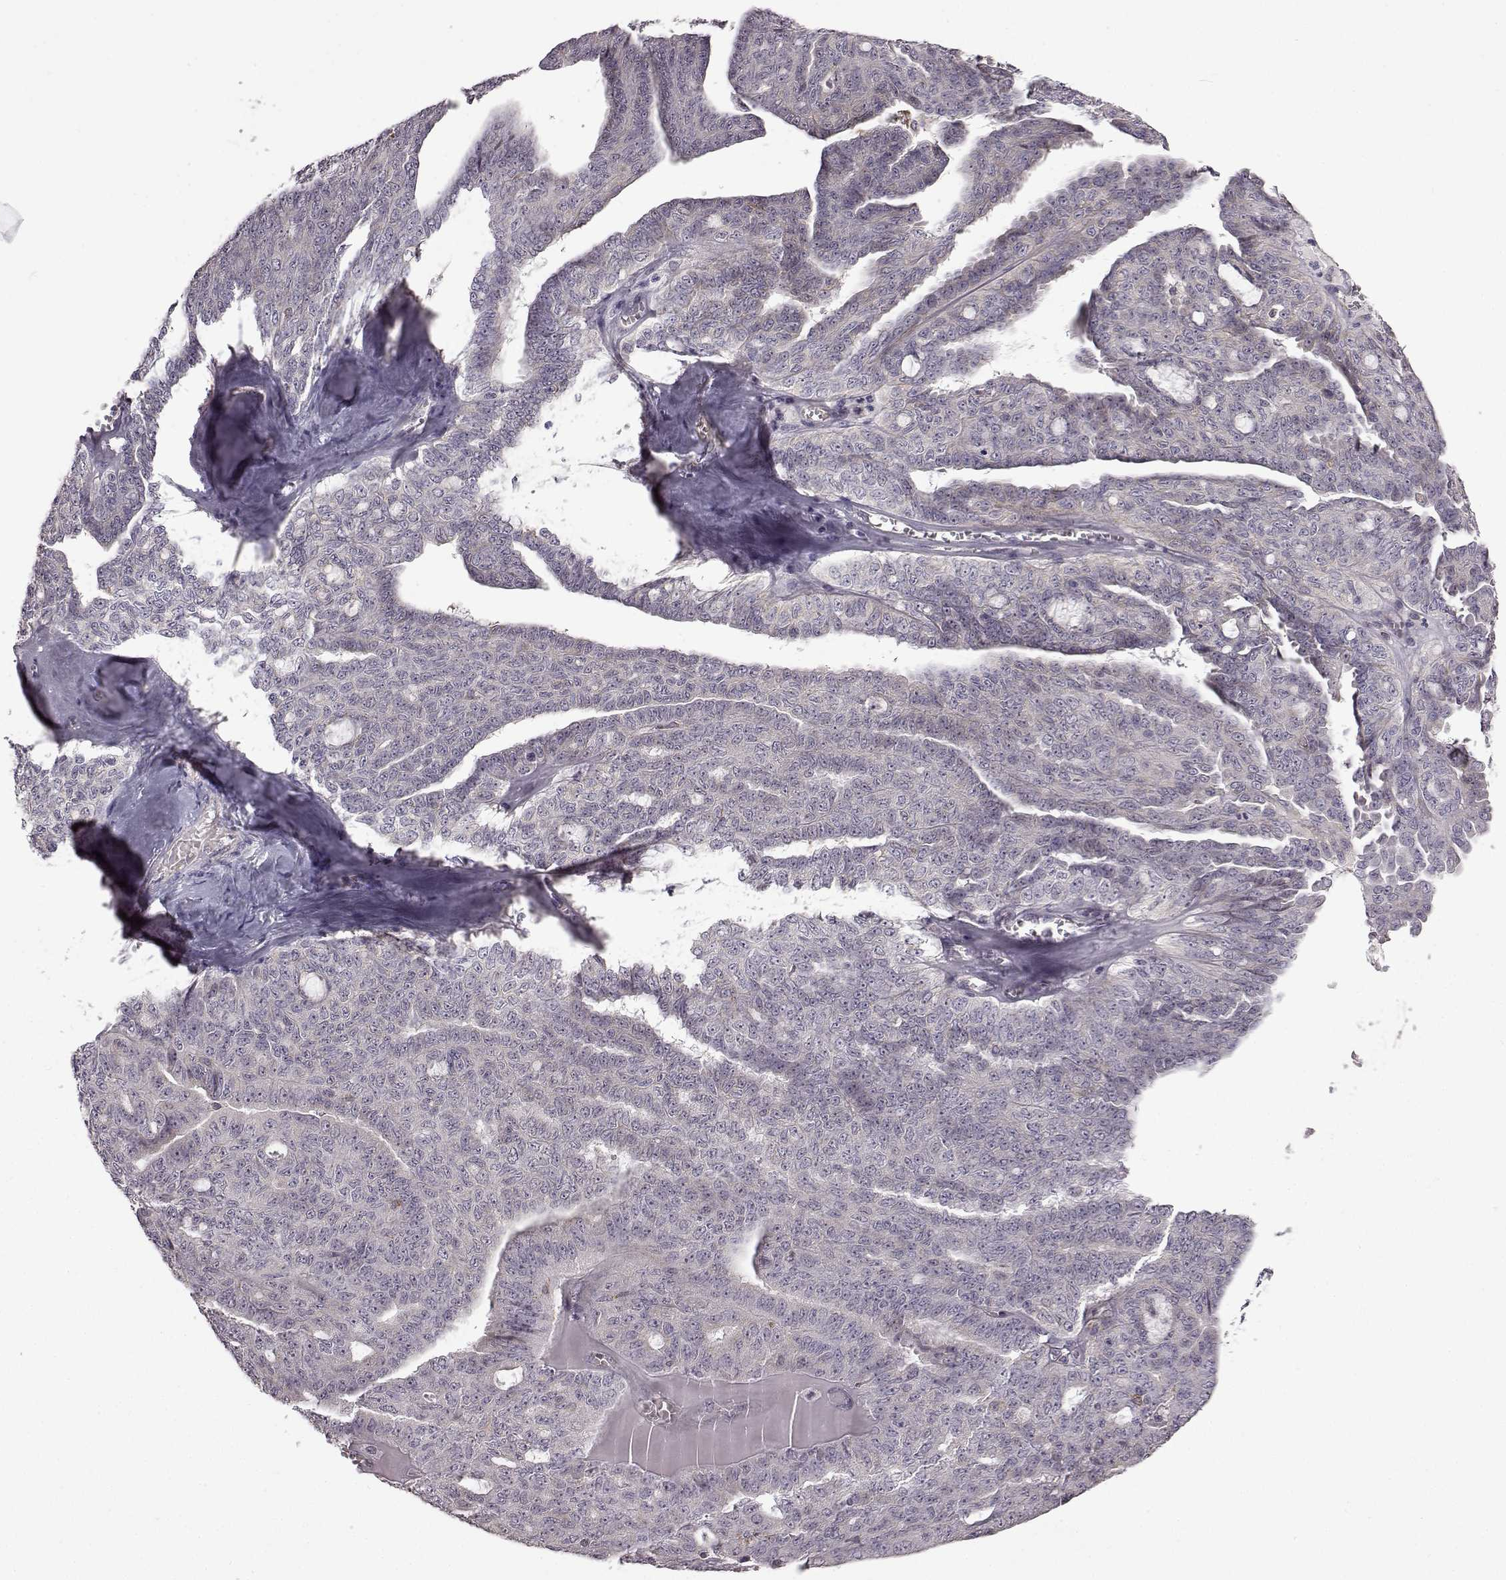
{"staining": {"intensity": "negative", "quantity": "none", "location": "none"}, "tissue": "ovarian cancer", "cell_type": "Tumor cells", "image_type": "cancer", "snomed": [{"axis": "morphology", "description": "Cystadenocarcinoma, serous, NOS"}, {"axis": "topography", "description": "Ovary"}], "caption": "An IHC micrograph of ovarian serous cystadenocarcinoma is shown. There is no staining in tumor cells of ovarian serous cystadenocarcinoma. Brightfield microscopy of immunohistochemistry (IHC) stained with DAB (3,3'-diaminobenzidine) (brown) and hematoxylin (blue), captured at high magnification.", "gene": "B3GNT6", "patient": {"sex": "female", "age": 71}}